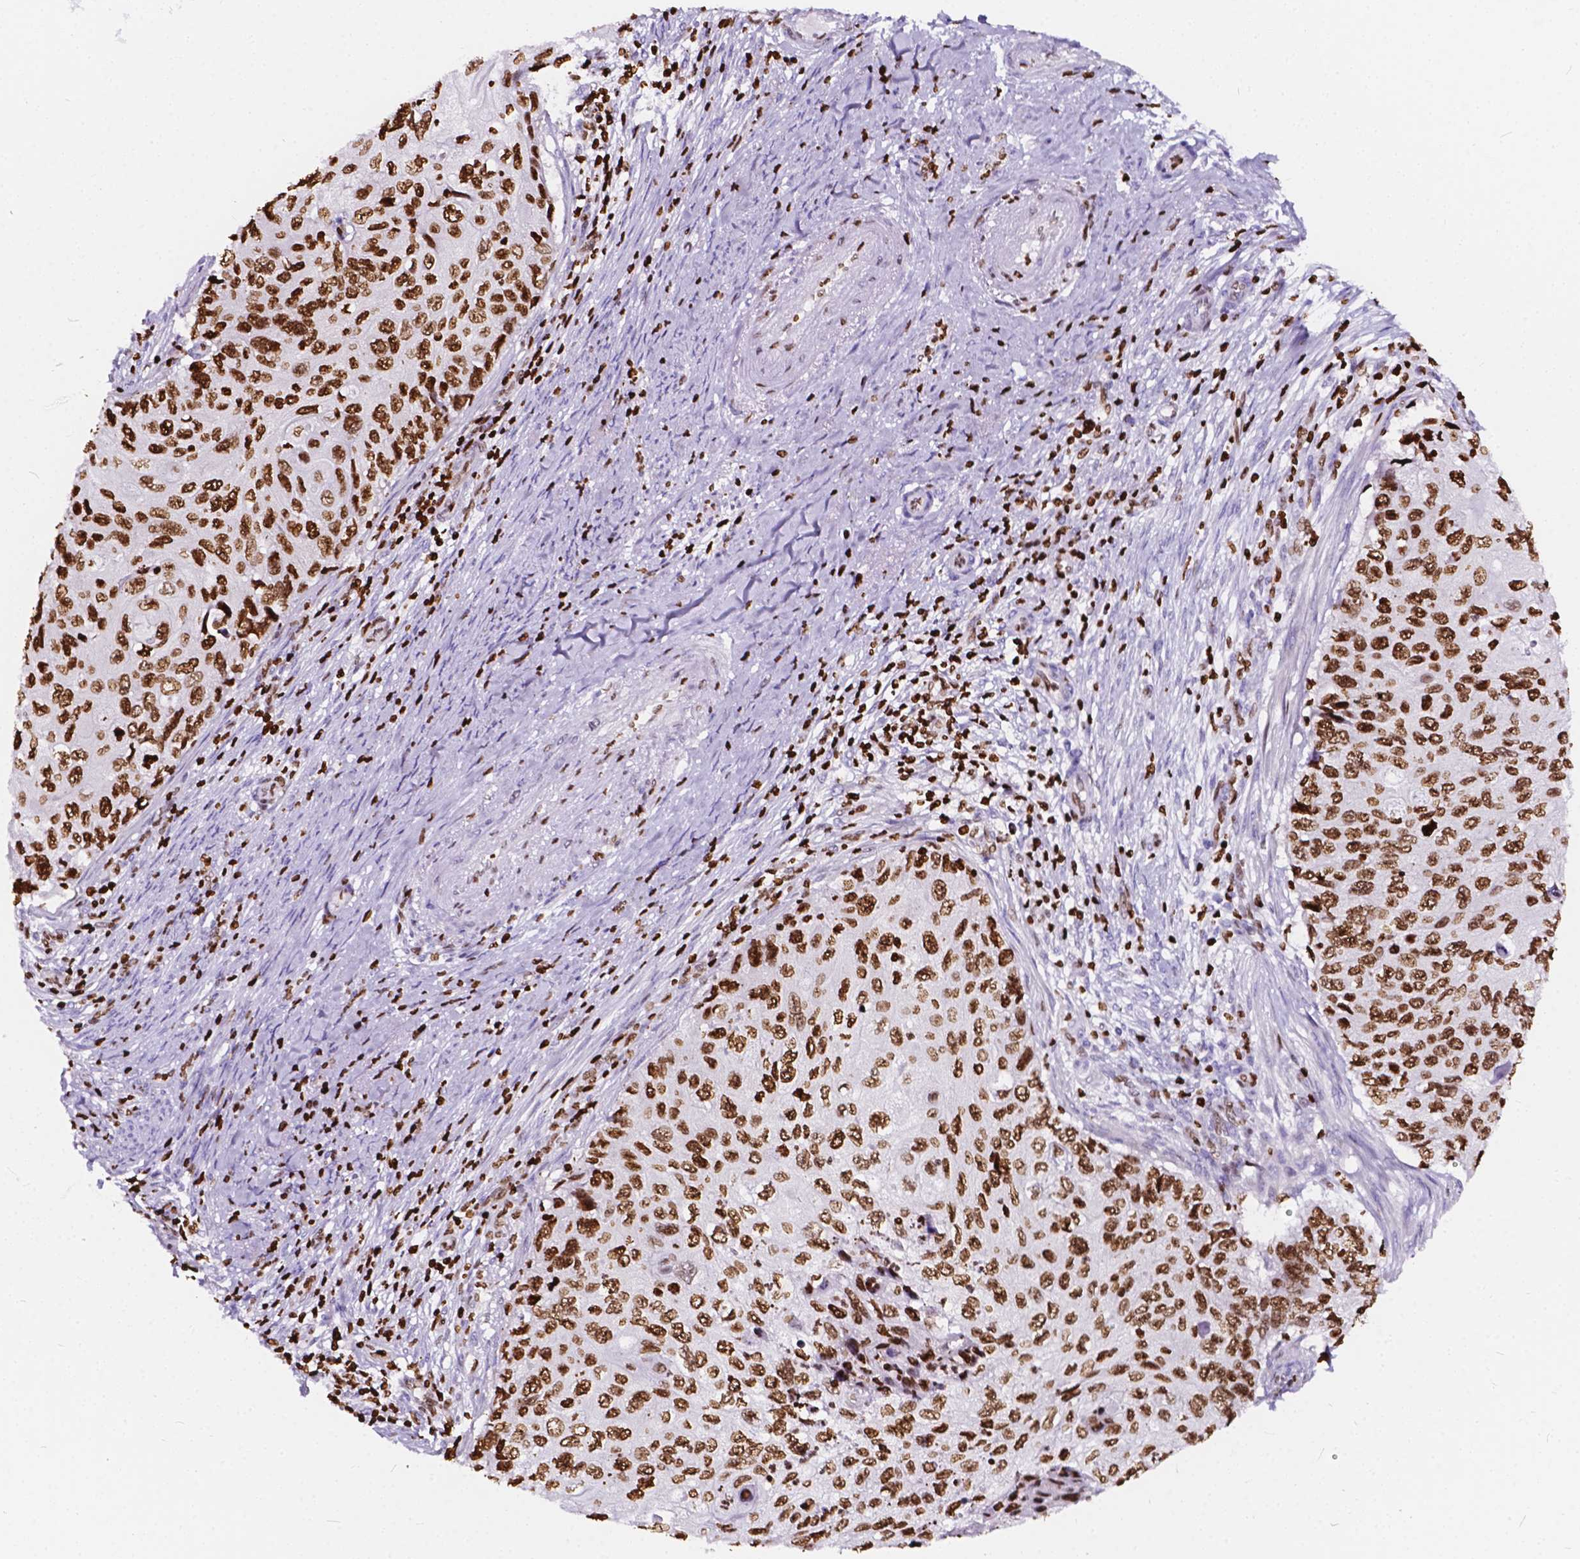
{"staining": {"intensity": "strong", "quantity": ">75%", "location": "nuclear"}, "tissue": "cervical cancer", "cell_type": "Tumor cells", "image_type": "cancer", "snomed": [{"axis": "morphology", "description": "Squamous cell carcinoma, NOS"}, {"axis": "topography", "description": "Cervix"}], "caption": "Immunohistochemistry (IHC) photomicrograph of human cervical cancer stained for a protein (brown), which shows high levels of strong nuclear expression in approximately >75% of tumor cells.", "gene": "CBY3", "patient": {"sex": "female", "age": 70}}